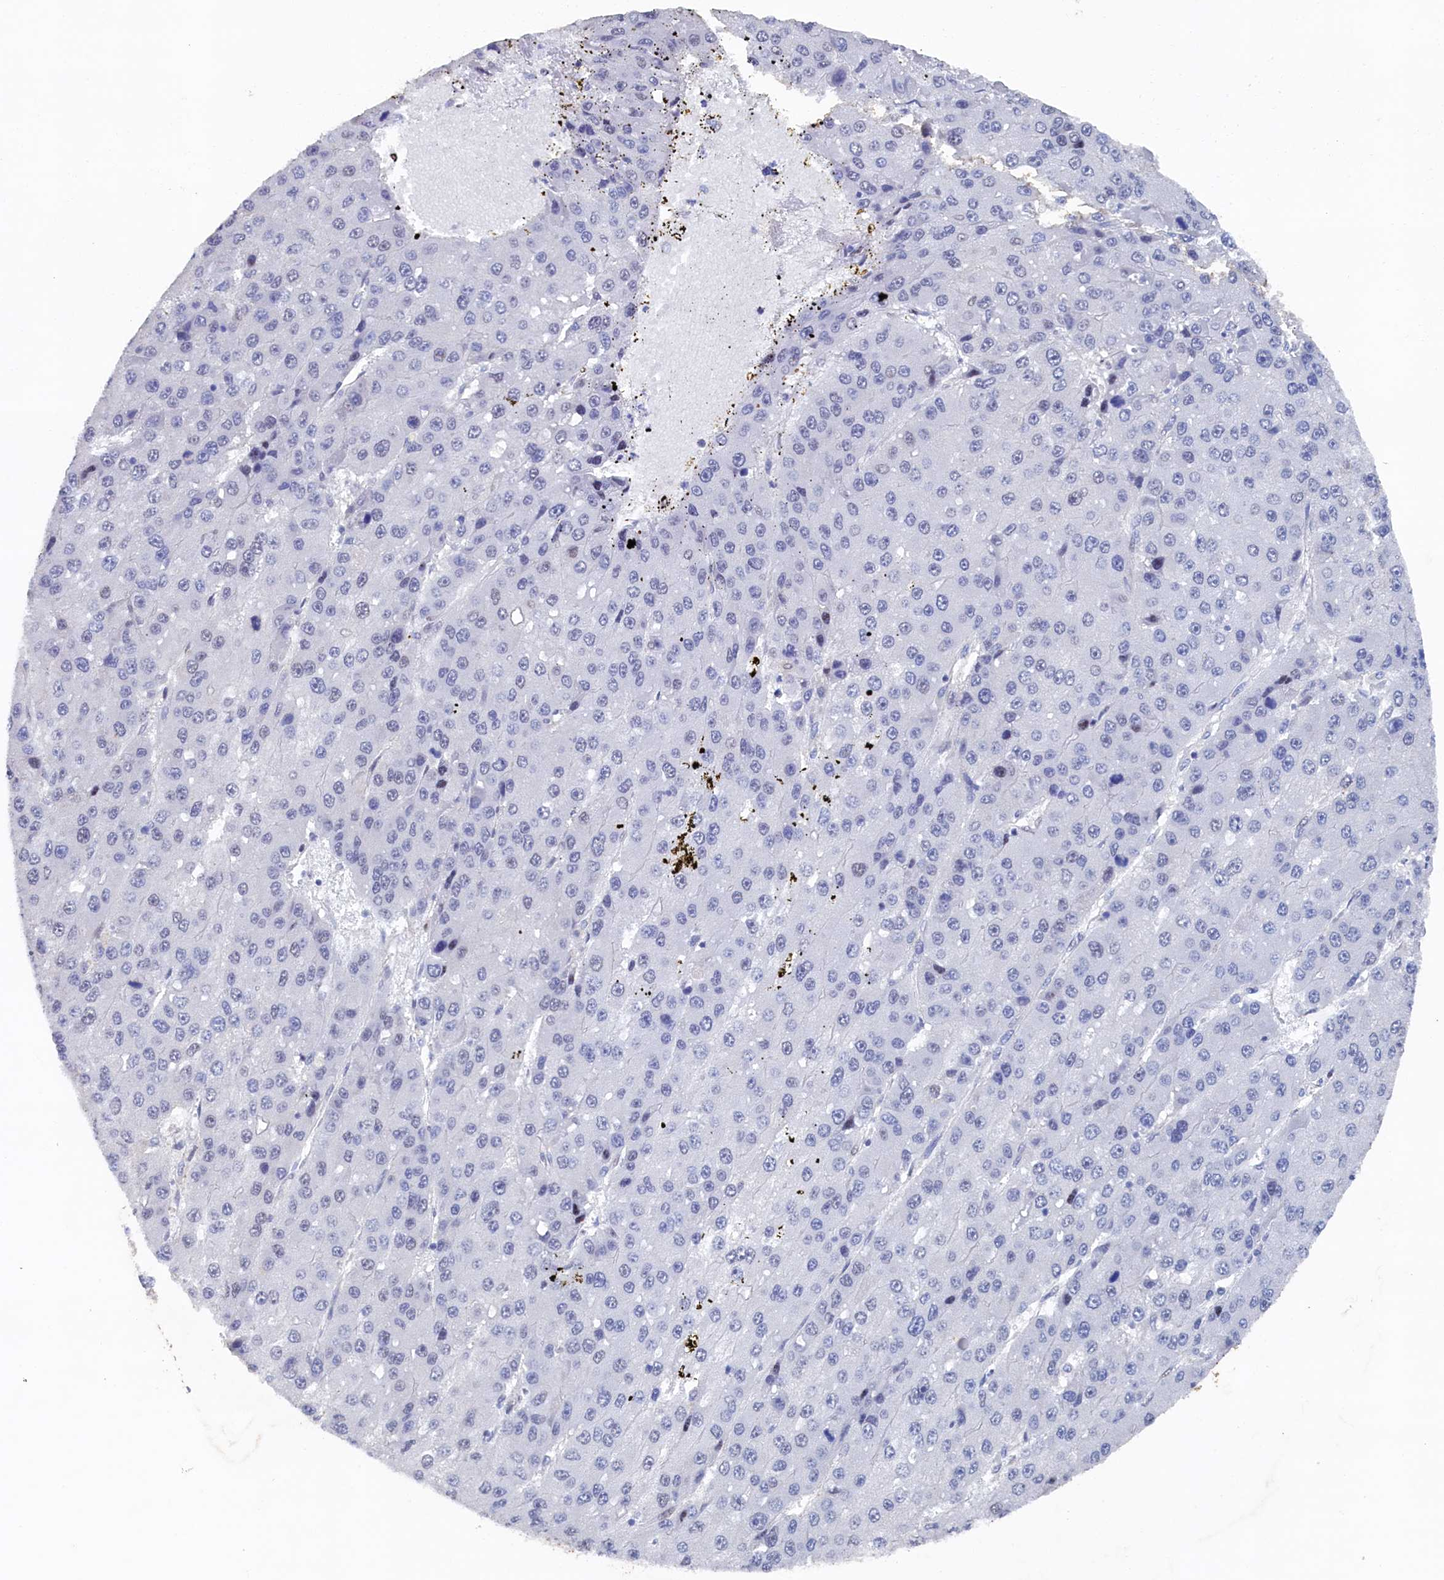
{"staining": {"intensity": "negative", "quantity": "none", "location": "none"}, "tissue": "liver cancer", "cell_type": "Tumor cells", "image_type": "cancer", "snomed": [{"axis": "morphology", "description": "Carcinoma, Hepatocellular, NOS"}, {"axis": "topography", "description": "Liver"}], "caption": "High magnification brightfield microscopy of hepatocellular carcinoma (liver) stained with DAB (3,3'-diaminobenzidine) (brown) and counterstained with hematoxylin (blue): tumor cells show no significant expression.", "gene": "CBLIF", "patient": {"sex": "female", "age": 73}}